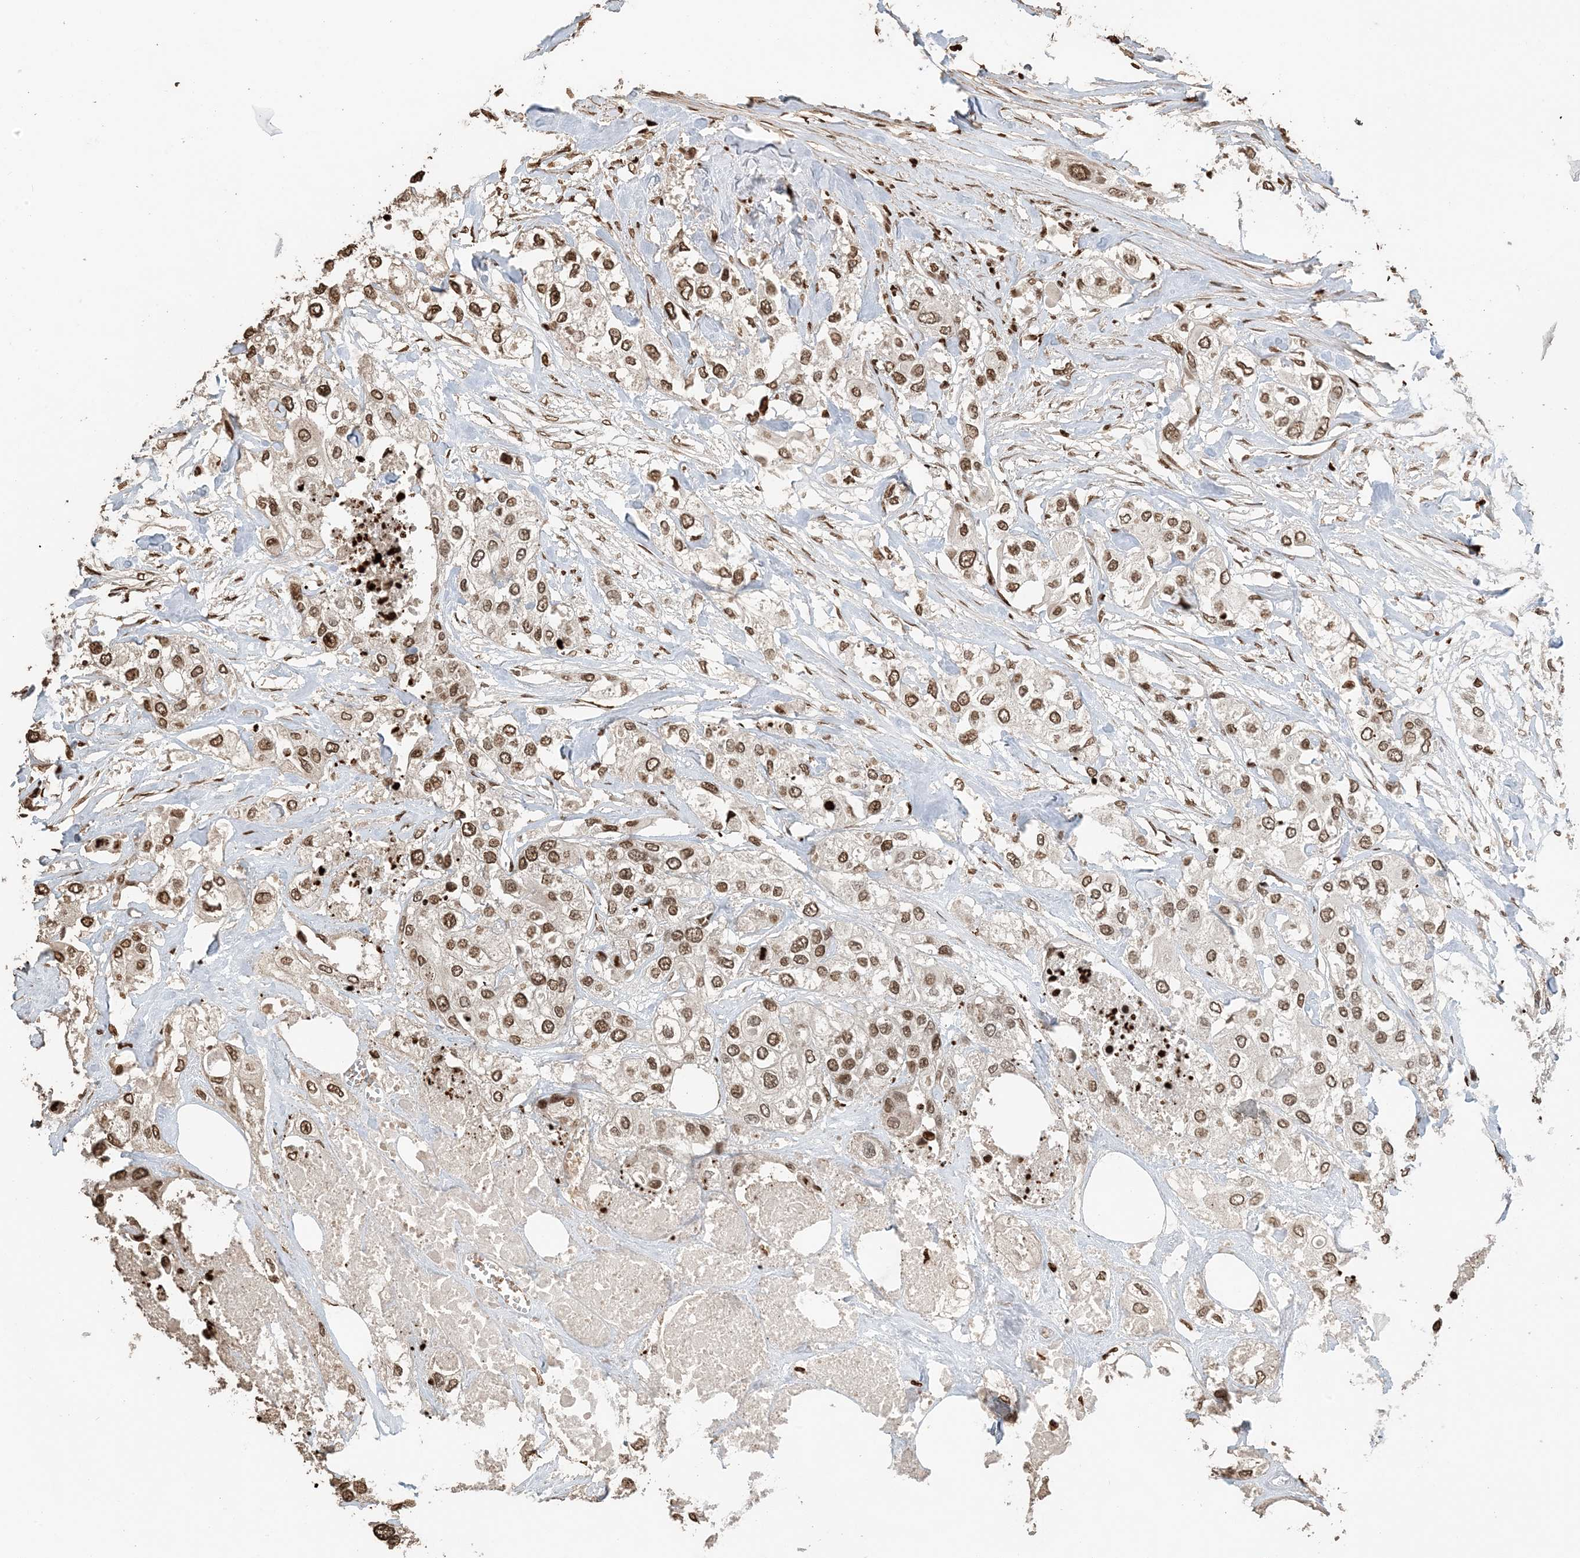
{"staining": {"intensity": "moderate", "quantity": ">75%", "location": "nuclear"}, "tissue": "urothelial cancer", "cell_type": "Tumor cells", "image_type": "cancer", "snomed": [{"axis": "morphology", "description": "Urothelial carcinoma, High grade"}, {"axis": "topography", "description": "Urinary bladder"}], "caption": "The image shows a brown stain indicating the presence of a protein in the nuclear of tumor cells in high-grade urothelial carcinoma. The staining was performed using DAB to visualize the protein expression in brown, while the nuclei were stained in blue with hematoxylin (Magnification: 20x).", "gene": "H3-3B", "patient": {"sex": "male", "age": 64}}